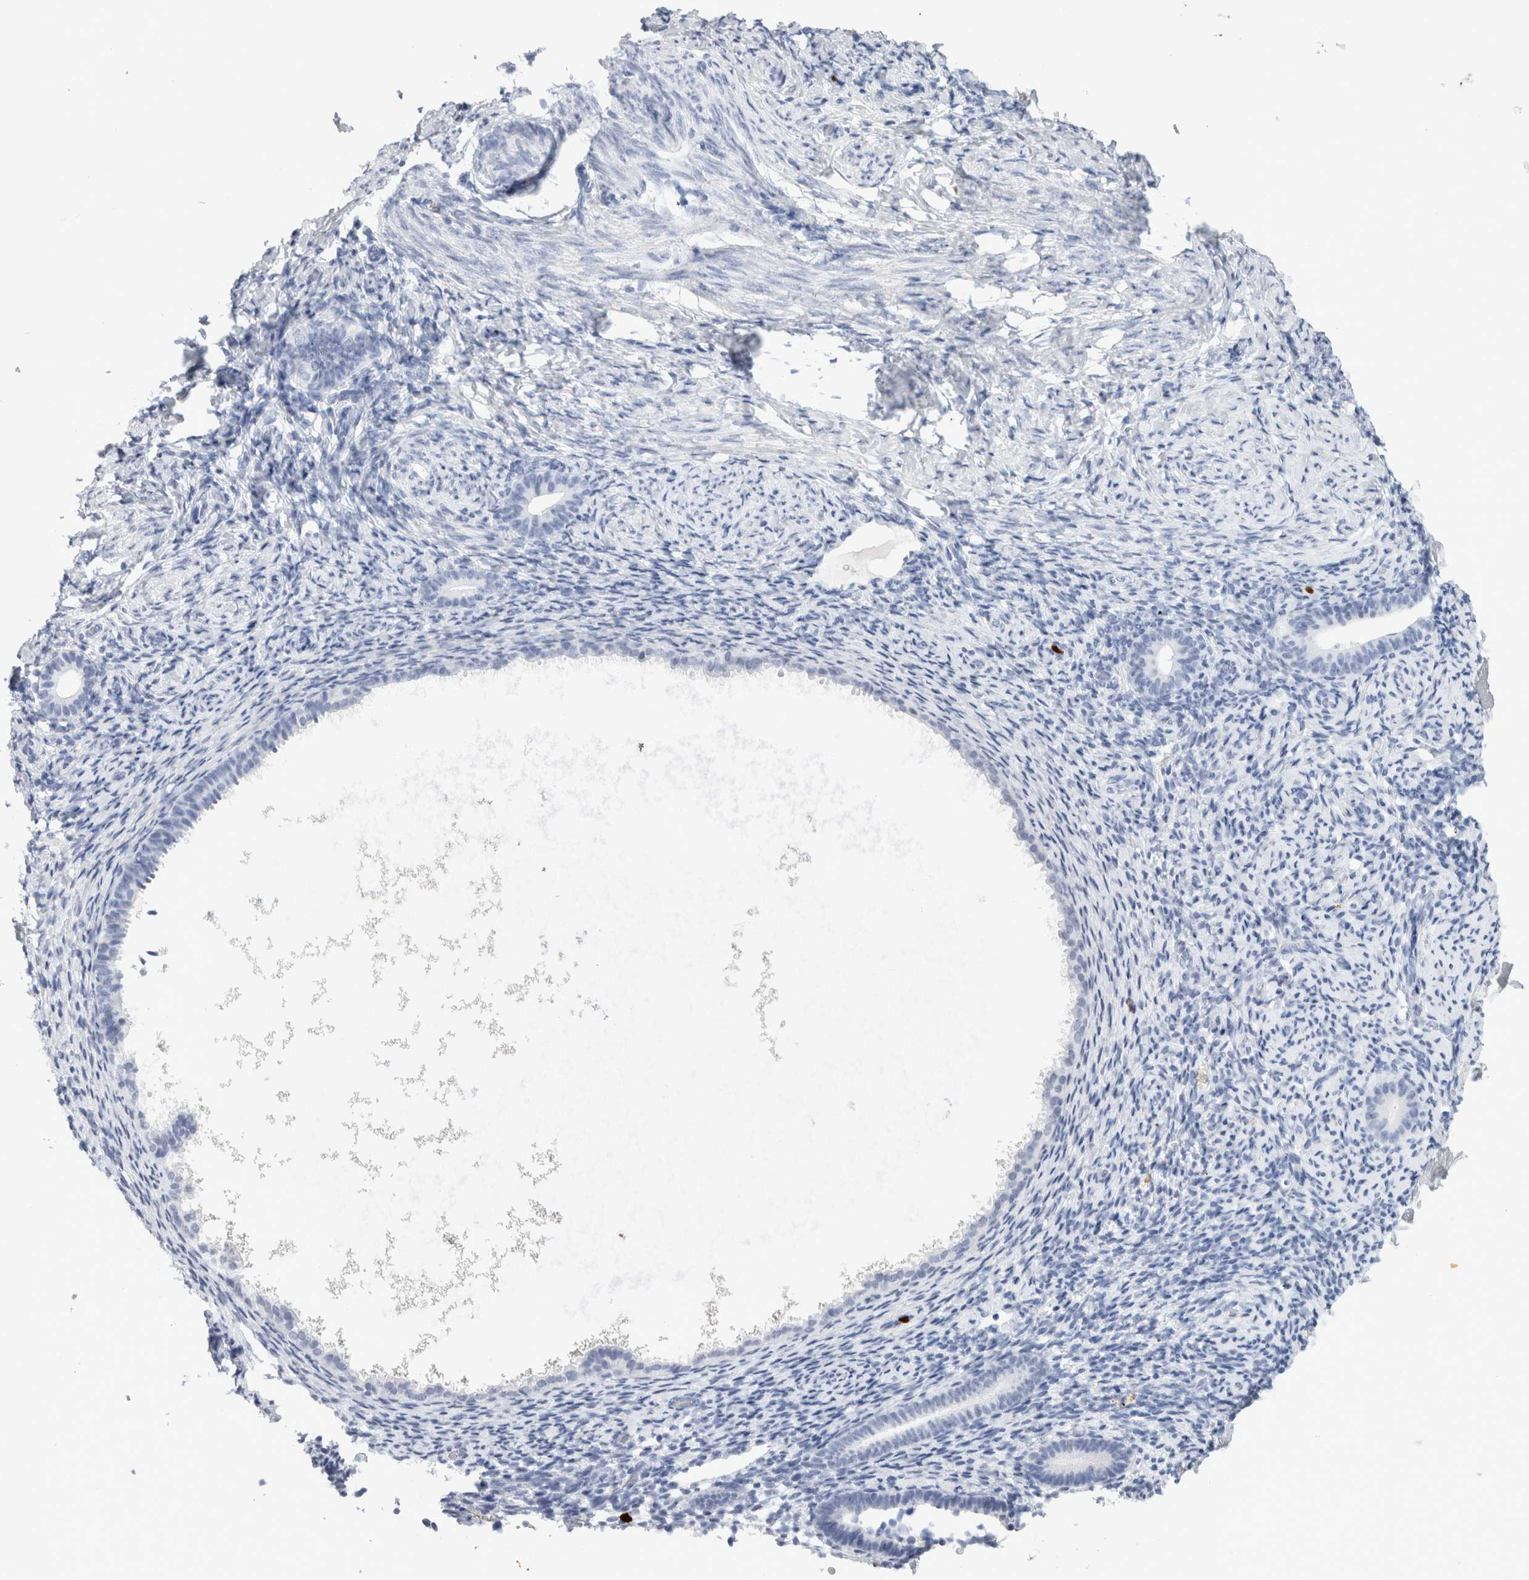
{"staining": {"intensity": "negative", "quantity": "none", "location": "none"}, "tissue": "endometrium", "cell_type": "Cells in endometrial stroma", "image_type": "normal", "snomed": [{"axis": "morphology", "description": "Normal tissue, NOS"}, {"axis": "topography", "description": "Endometrium"}], "caption": "High power microscopy micrograph of an immunohistochemistry (IHC) image of unremarkable endometrium, revealing no significant positivity in cells in endometrial stroma.", "gene": "S100A8", "patient": {"sex": "female", "age": 51}}